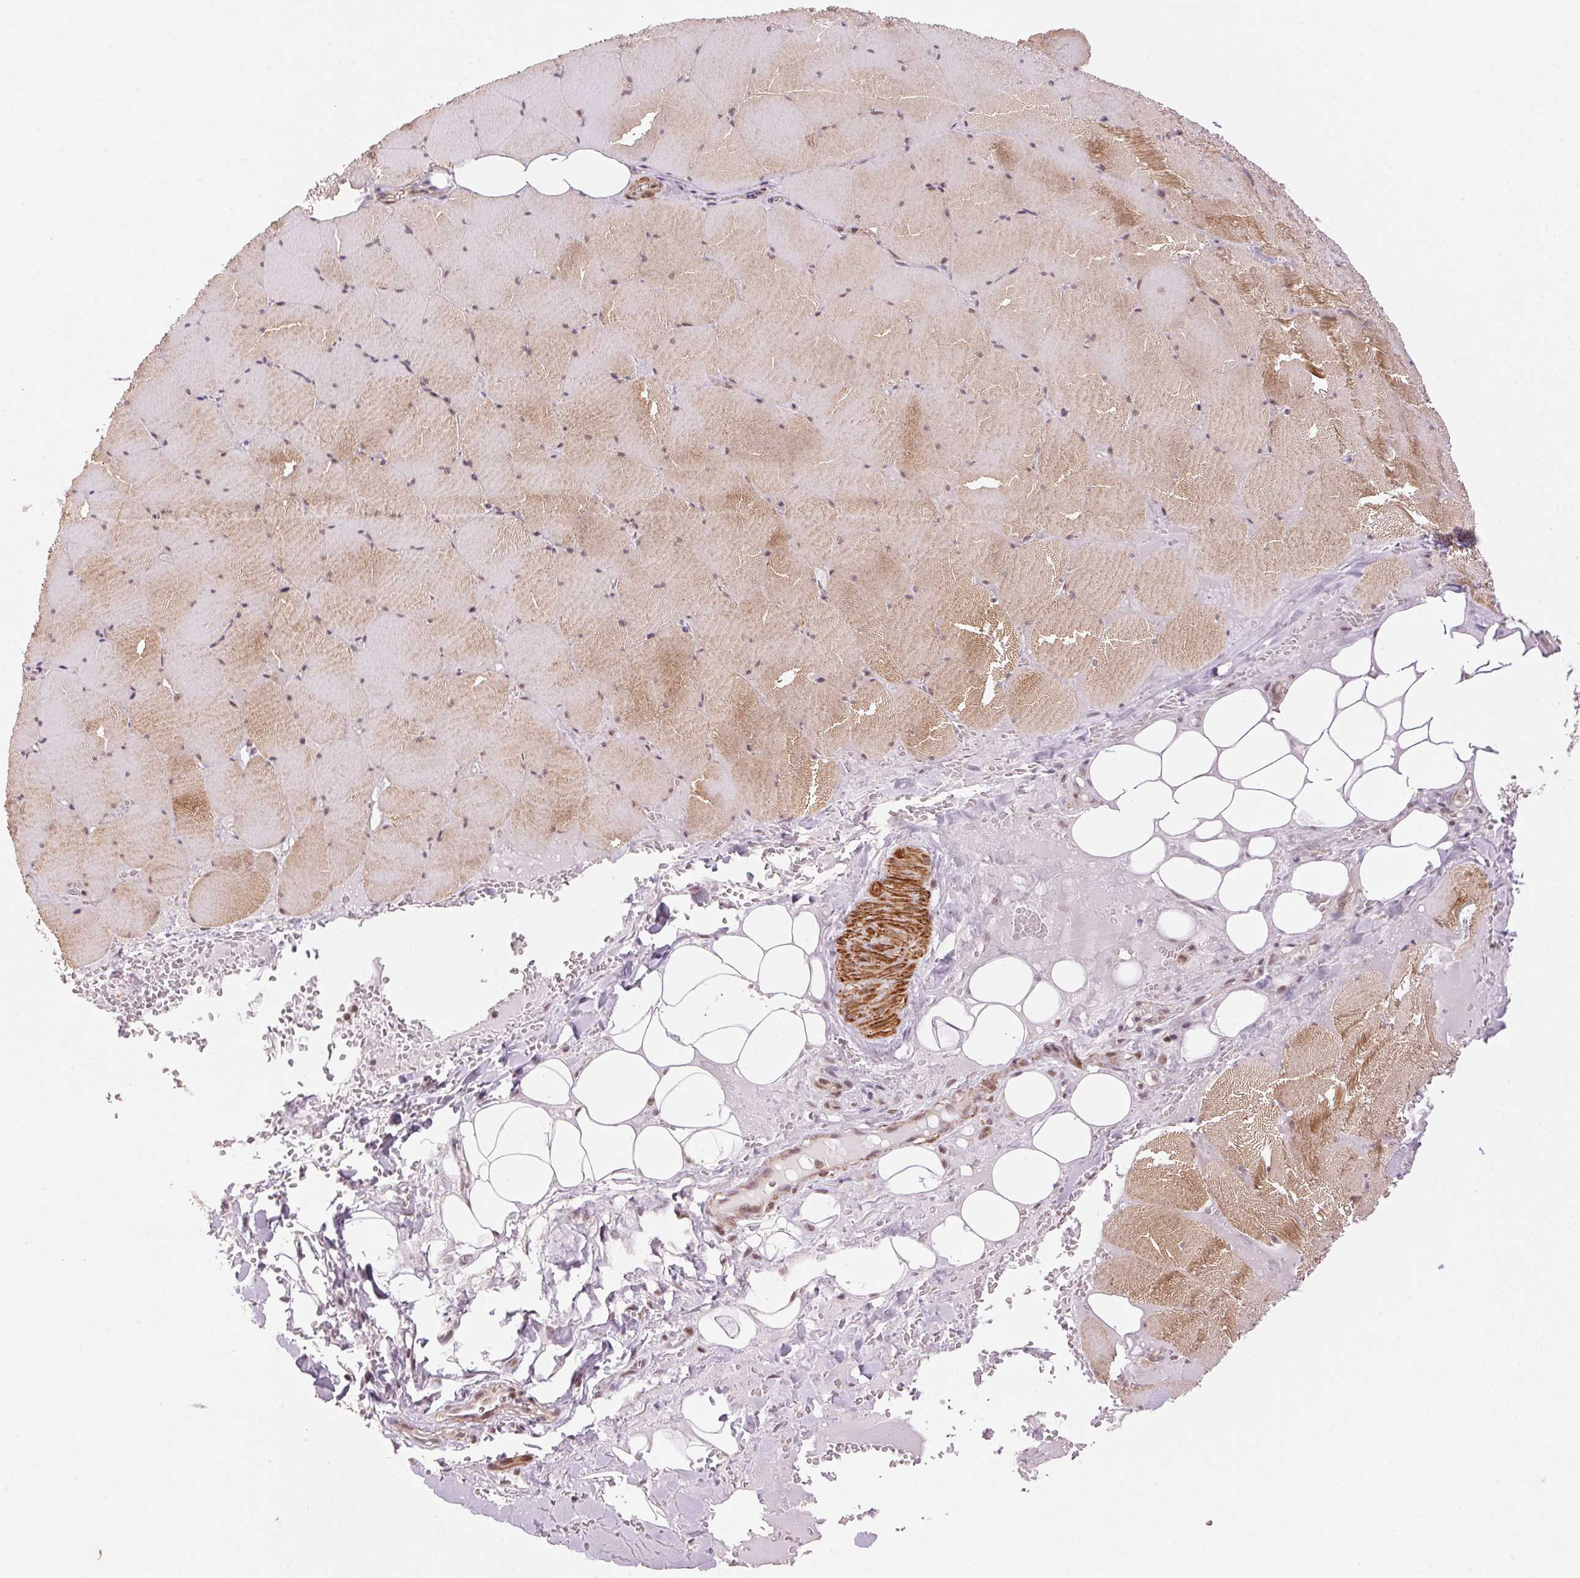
{"staining": {"intensity": "moderate", "quantity": ">75%", "location": "cytoplasmic/membranous"}, "tissue": "skeletal muscle", "cell_type": "Myocytes", "image_type": "normal", "snomed": [{"axis": "morphology", "description": "Normal tissue, NOS"}, {"axis": "topography", "description": "Skeletal muscle"}, {"axis": "topography", "description": "Head-Neck"}], "caption": "Protein expression analysis of benign human skeletal muscle reveals moderate cytoplasmic/membranous positivity in about >75% of myocytes. The staining was performed using DAB (3,3'-diaminobenzidine), with brown indicating positive protein expression. Nuclei are stained blue with hematoxylin.", "gene": "HNRNPDL", "patient": {"sex": "male", "age": 66}}